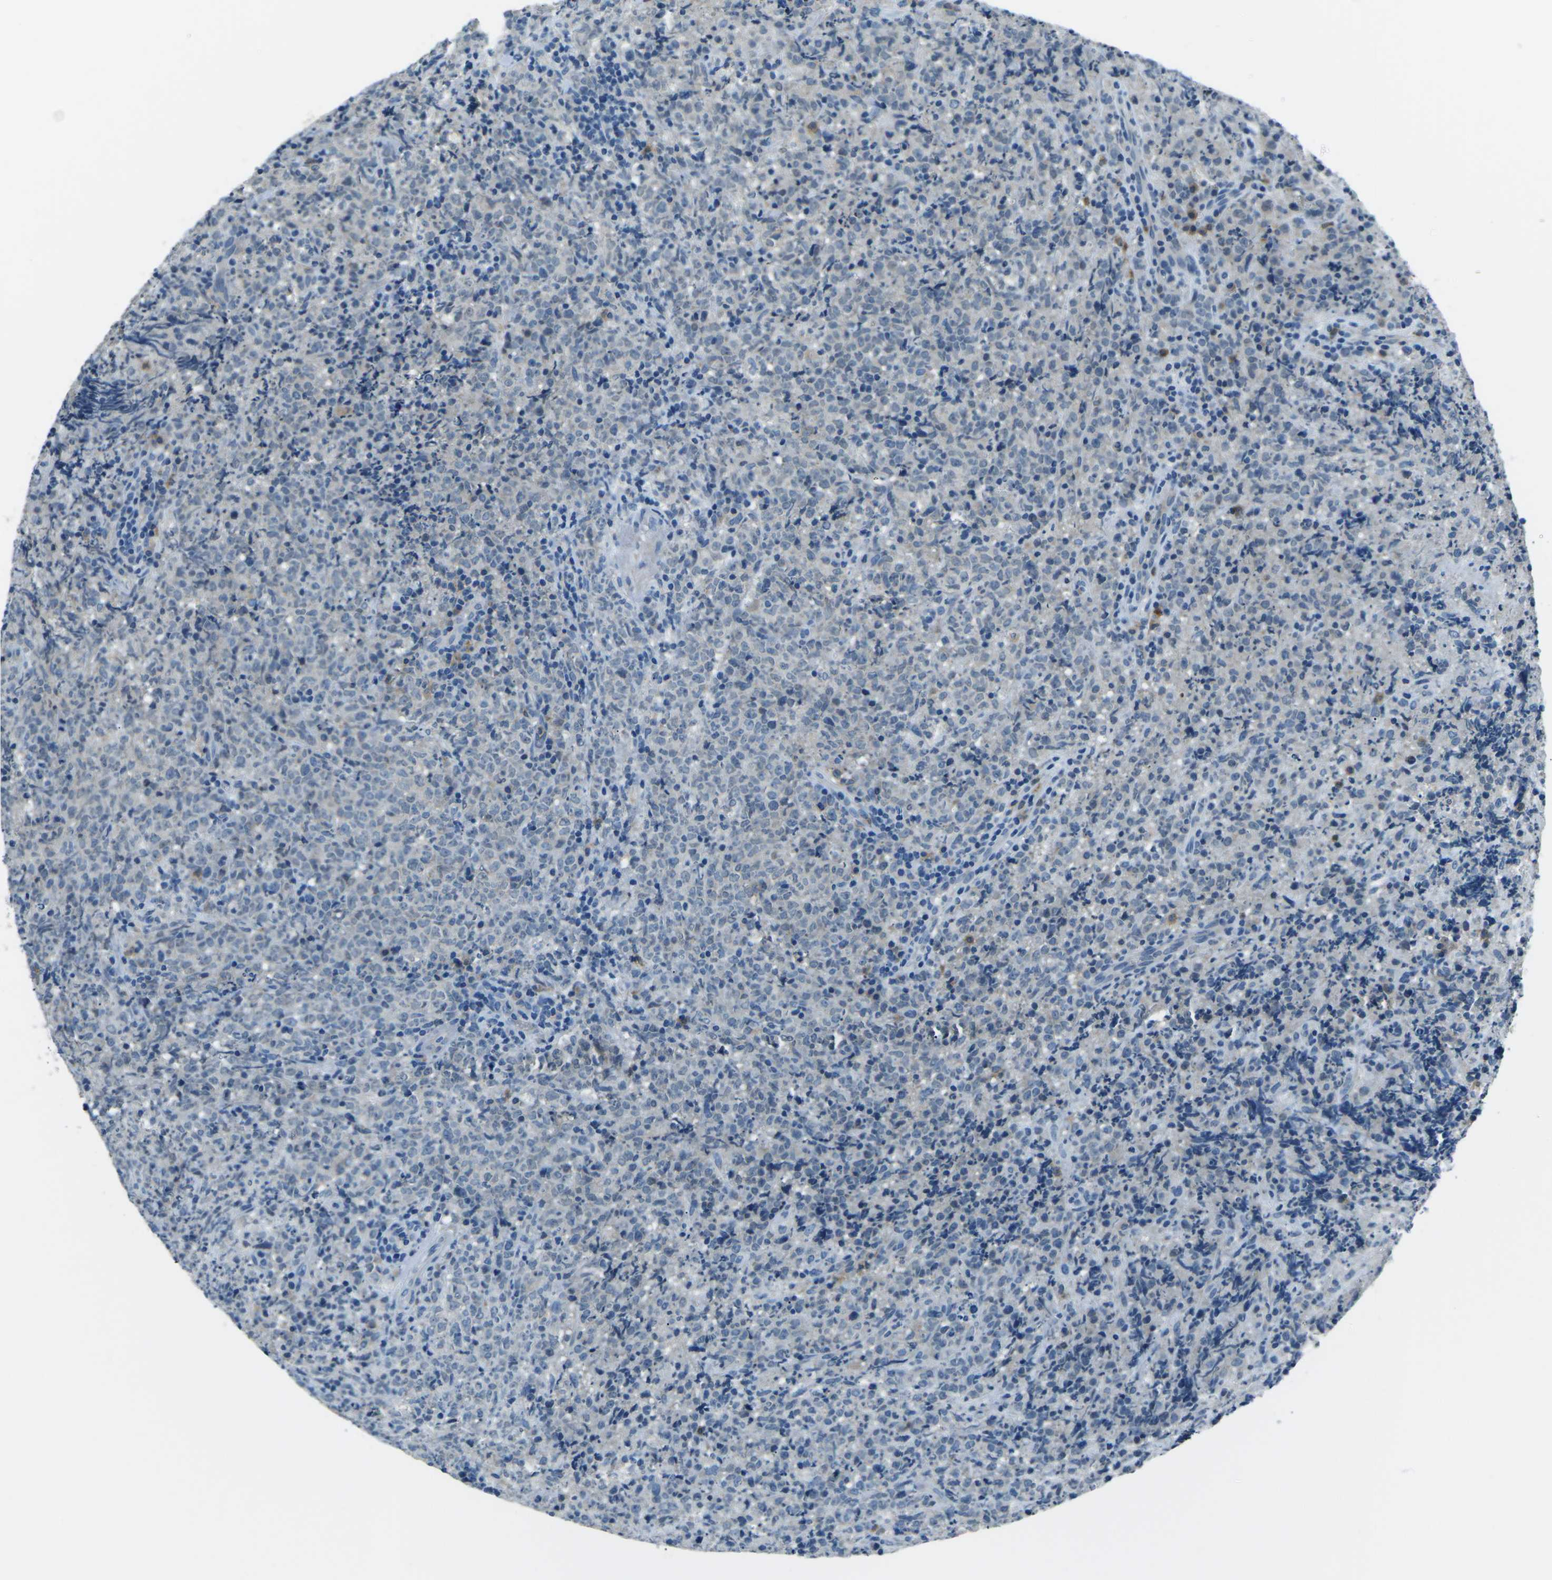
{"staining": {"intensity": "negative", "quantity": "none", "location": "none"}, "tissue": "lymphoma", "cell_type": "Tumor cells", "image_type": "cancer", "snomed": [{"axis": "morphology", "description": "Malignant lymphoma, non-Hodgkin's type, High grade"}, {"axis": "topography", "description": "Tonsil"}], "caption": "High power microscopy photomicrograph of an IHC image of lymphoma, revealing no significant staining in tumor cells.", "gene": "CD1D", "patient": {"sex": "female", "age": 36}}